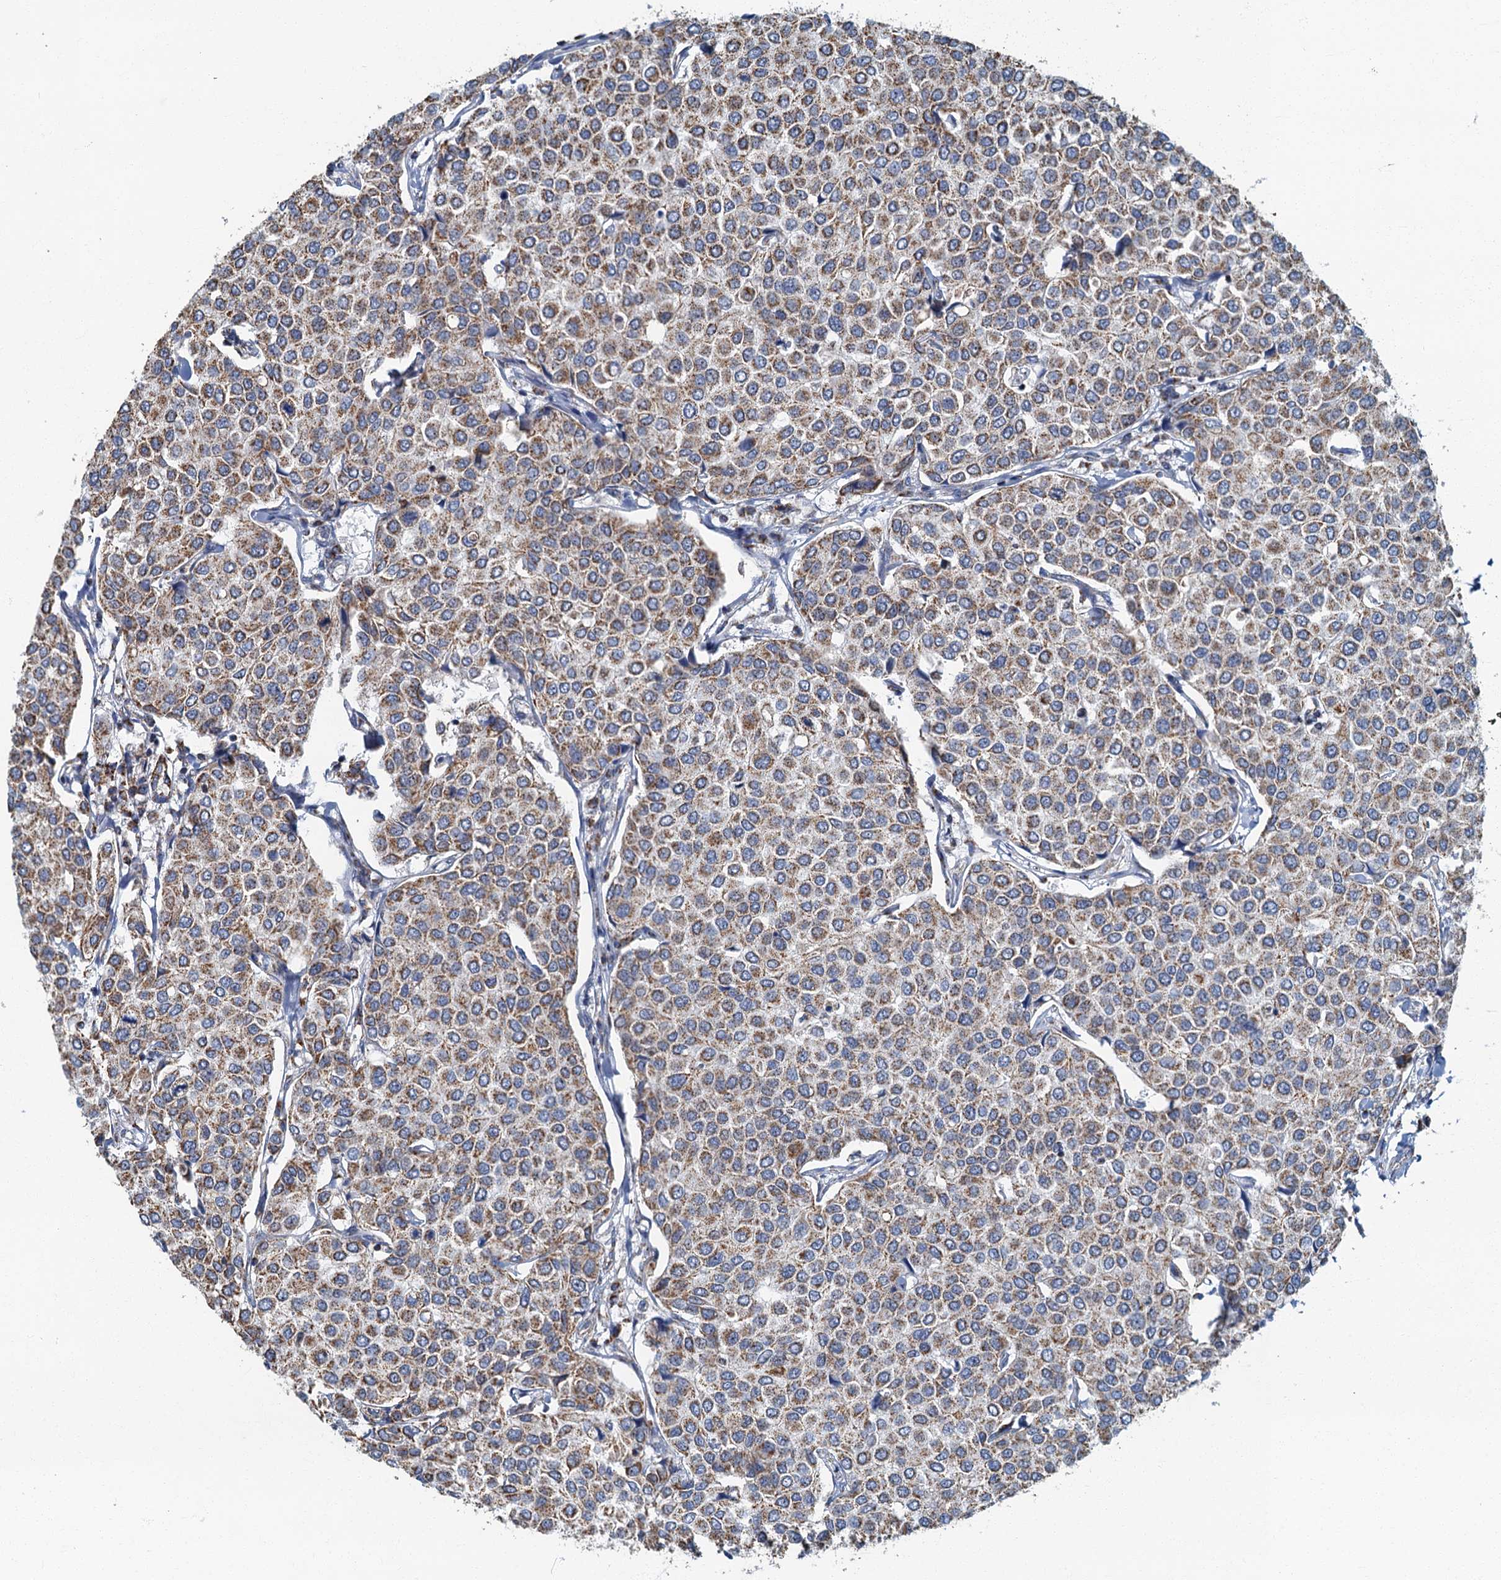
{"staining": {"intensity": "moderate", "quantity": ">75%", "location": "cytoplasmic/membranous"}, "tissue": "breast cancer", "cell_type": "Tumor cells", "image_type": "cancer", "snomed": [{"axis": "morphology", "description": "Duct carcinoma"}, {"axis": "topography", "description": "Breast"}], "caption": "An image of human breast cancer stained for a protein exhibits moderate cytoplasmic/membranous brown staining in tumor cells.", "gene": "RAD9B", "patient": {"sex": "female", "age": 55}}